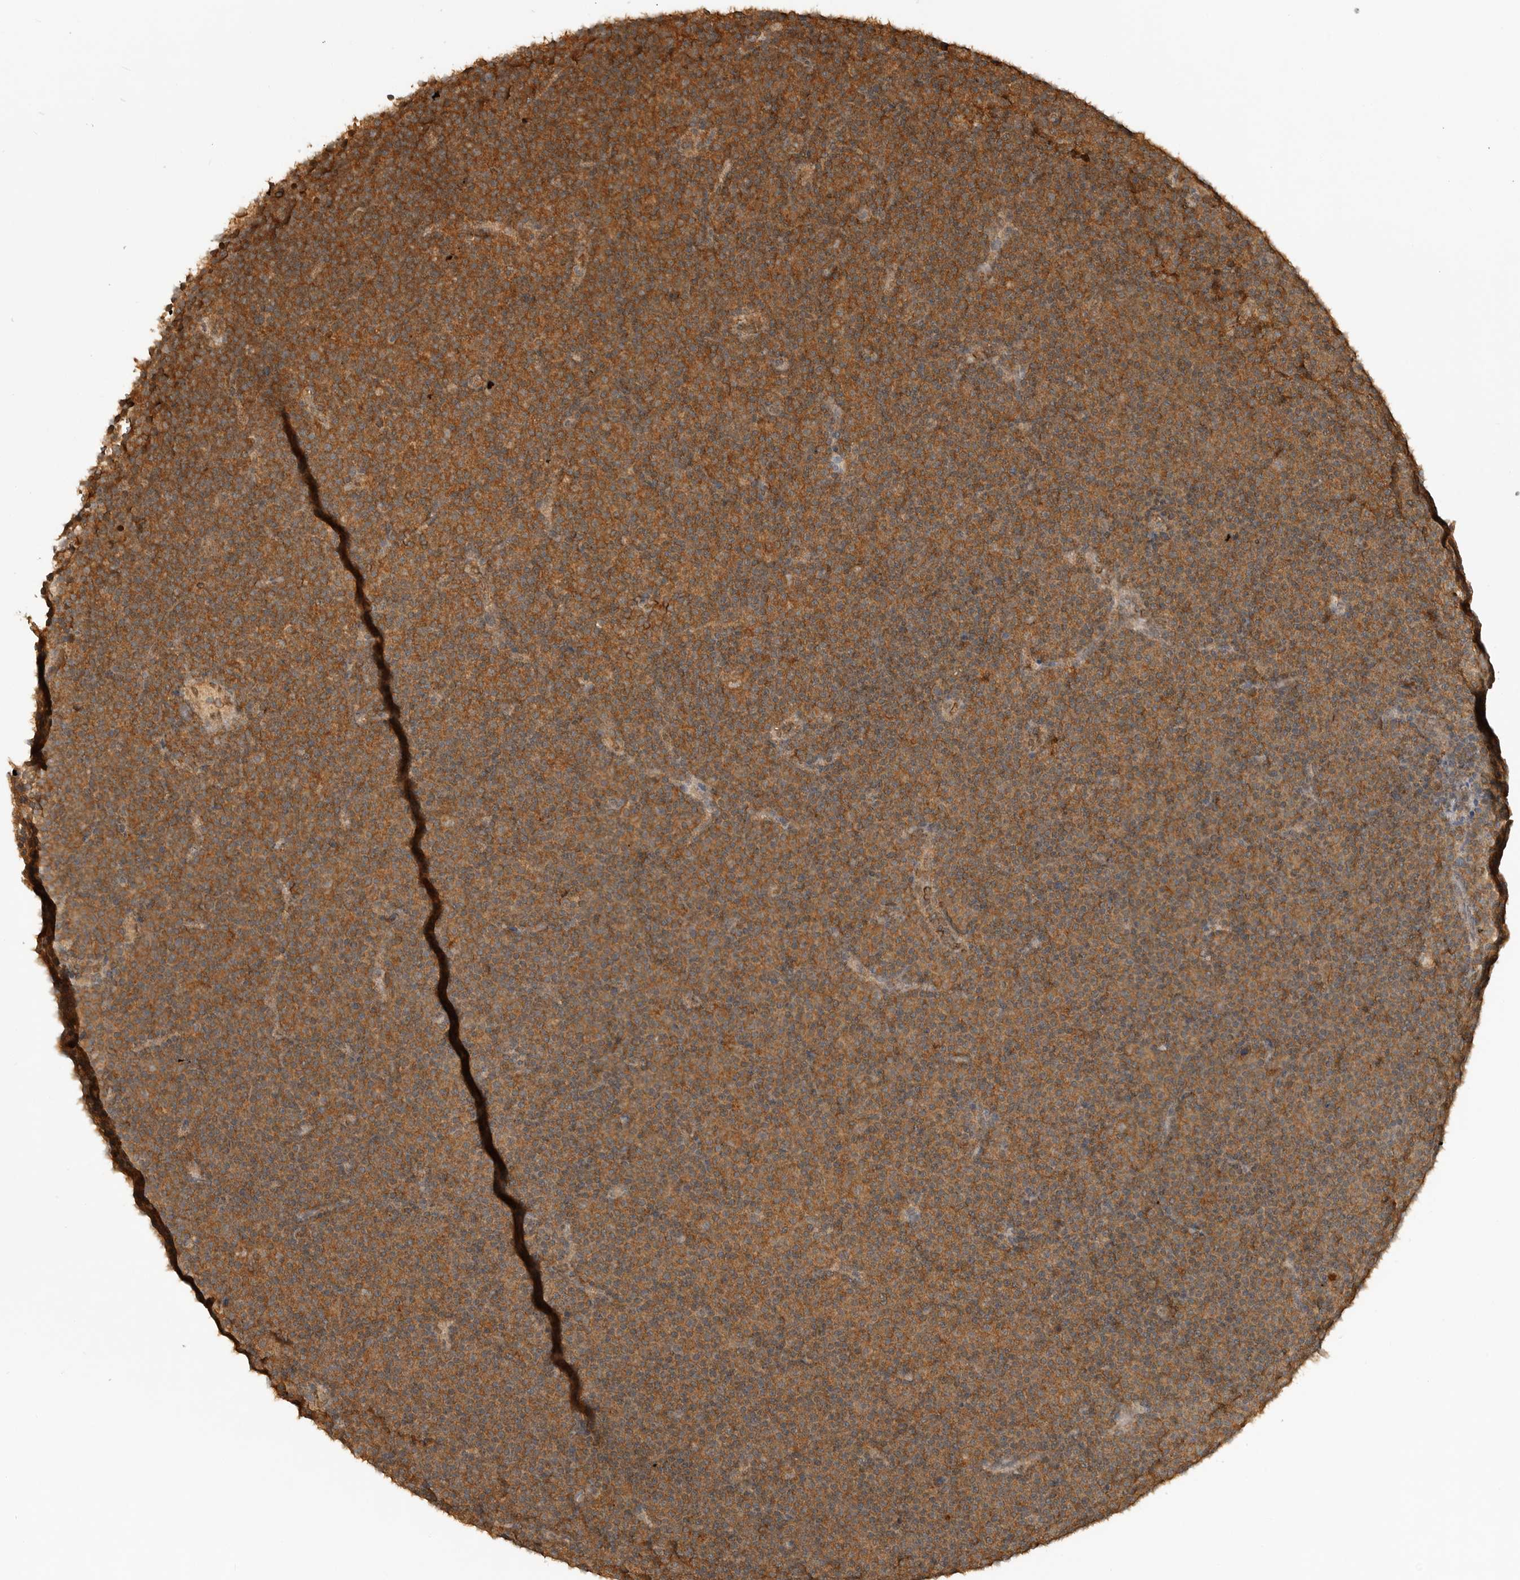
{"staining": {"intensity": "moderate", "quantity": ">75%", "location": "cytoplasmic/membranous"}, "tissue": "lymphoma", "cell_type": "Tumor cells", "image_type": "cancer", "snomed": [{"axis": "morphology", "description": "Malignant lymphoma, non-Hodgkin's type, Low grade"}, {"axis": "topography", "description": "Lymph node"}], "caption": "Lymphoma was stained to show a protein in brown. There is medium levels of moderate cytoplasmic/membranous staining in approximately >75% of tumor cells.", "gene": "ICOSLG", "patient": {"sex": "female", "age": 67}}